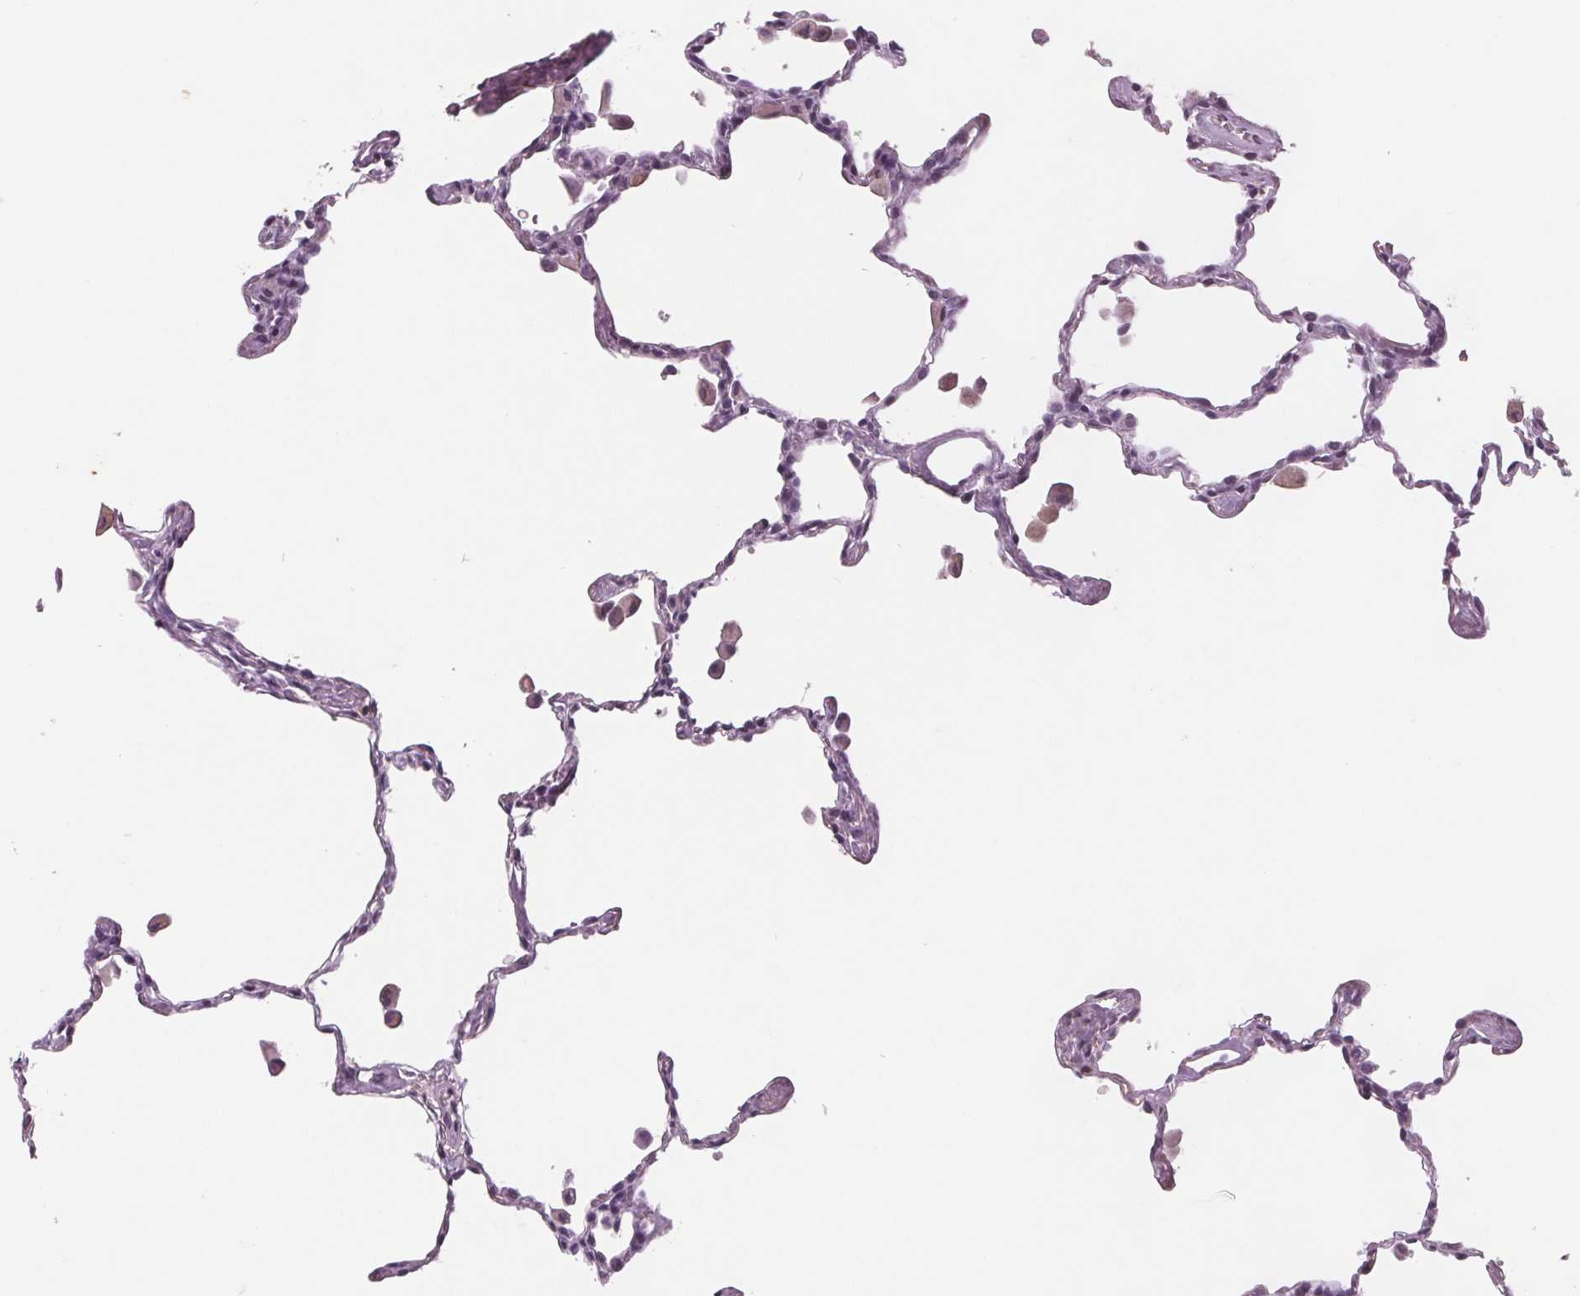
{"staining": {"intensity": "negative", "quantity": "none", "location": "none"}, "tissue": "lung", "cell_type": "Alveolar cells", "image_type": "normal", "snomed": [{"axis": "morphology", "description": "Normal tissue, NOS"}, {"axis": "topography", "description": "Lung"}], "caption": "Immunohistochemistry image of benign lung stained for a protein (brown), which demonstrates no positivity in alveolar cells. The staining is performed using DAB (3,3'-diaminobenzidine) brown chromogen with nuclei counter-stained in using hematoxylin.", "gene": "PTPN14", "patient": {"sex": "female", "age": 47}}